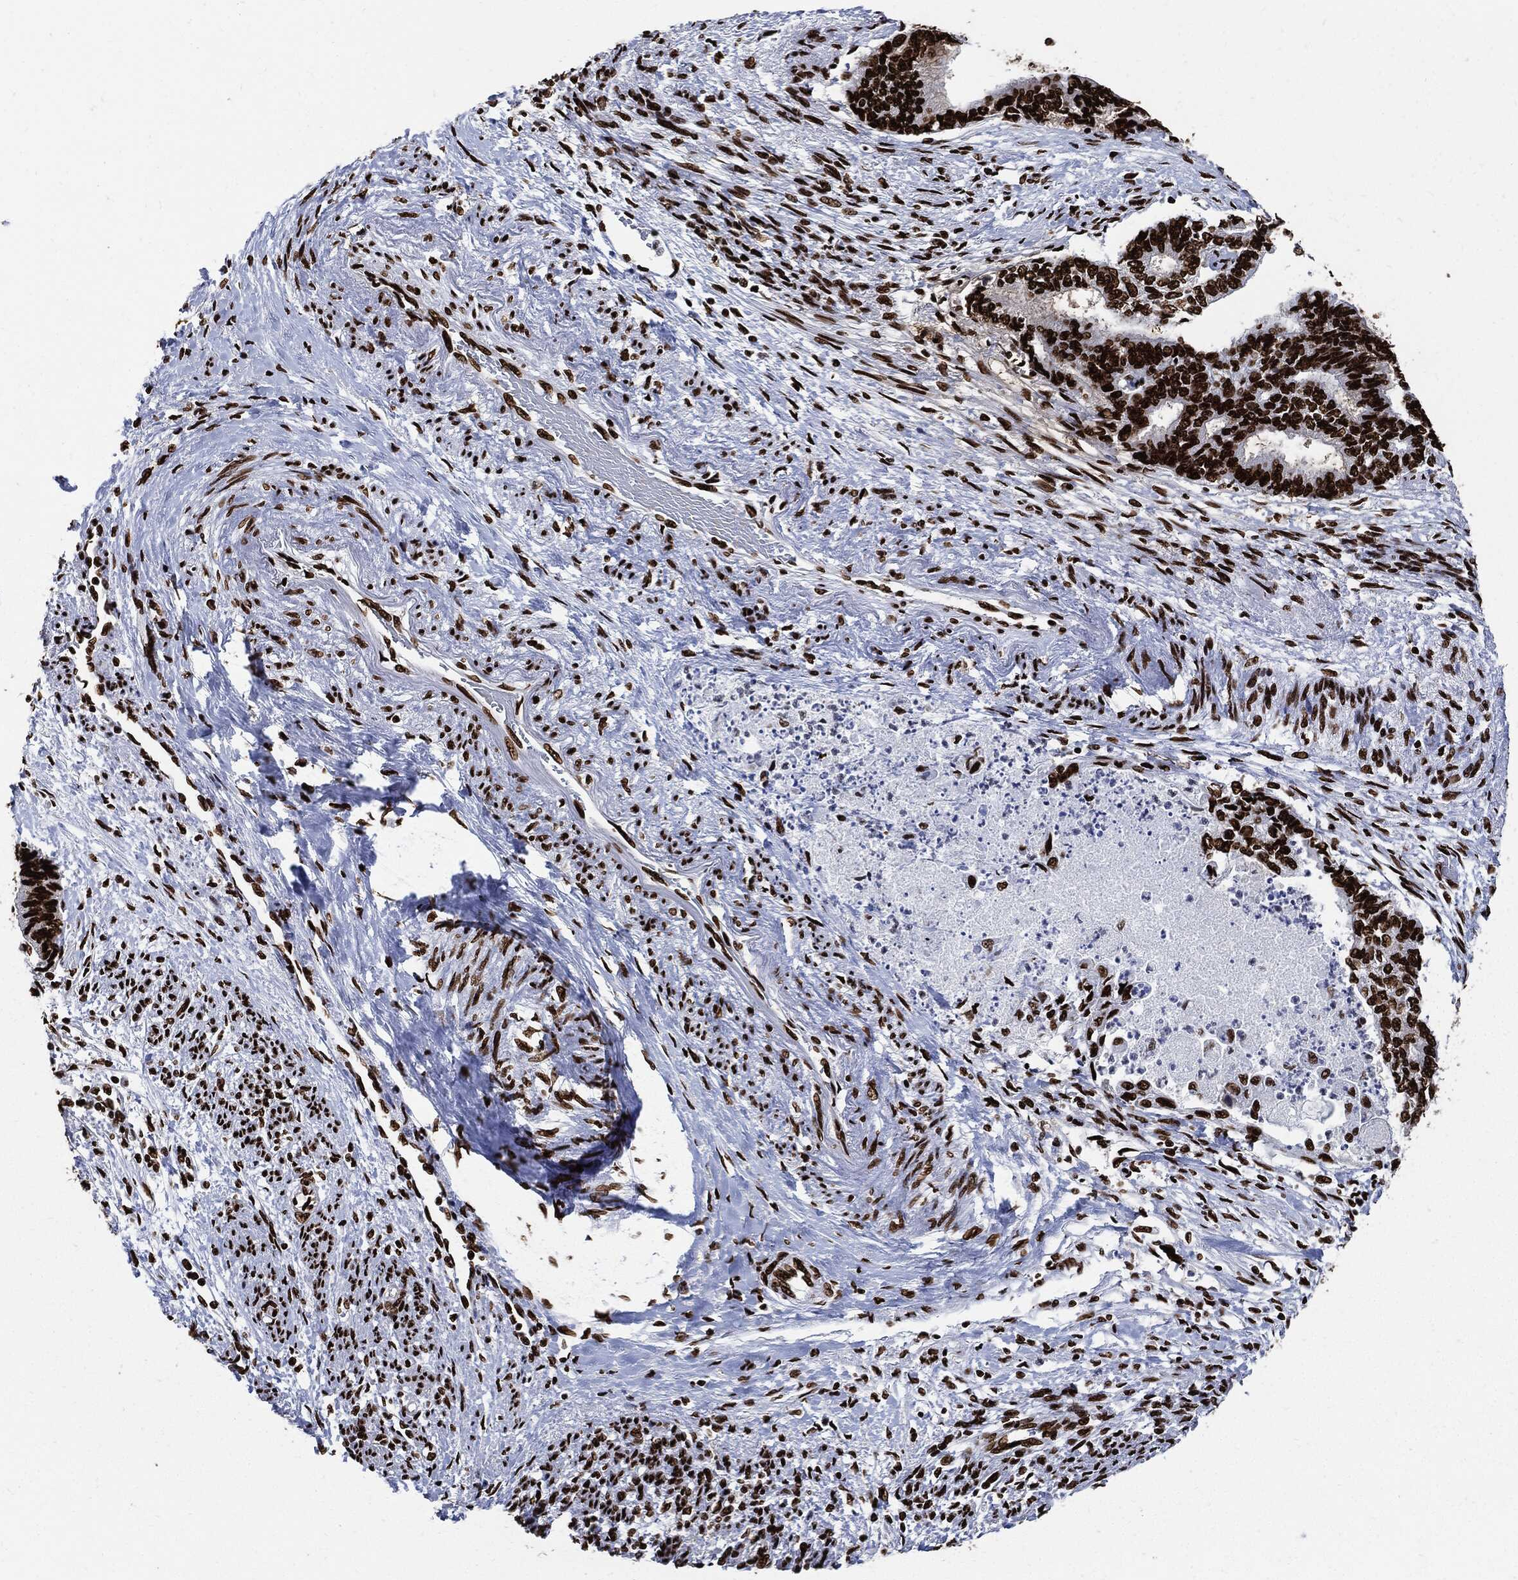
{"staining": {"intensity": "strong", "quantity": ">75%", "location": "nuclear"}, "tissue": "endometrial cancer", "cell_type": "Tumor cells", "image_type": "cancer", "snomed": [{"axis": "morphology", "description": "Adenocarcinoma, NOS"}, {"axis": "topography", "description": "Endometrium"}], "caption": "Endometrial adenocarcinoma stained for a protein (brown) reveals strong nuclear positive expression in approximately >75% of tumor cells.", "gene": "RECQL", "patient": {"sex": "female", "age": 65}}